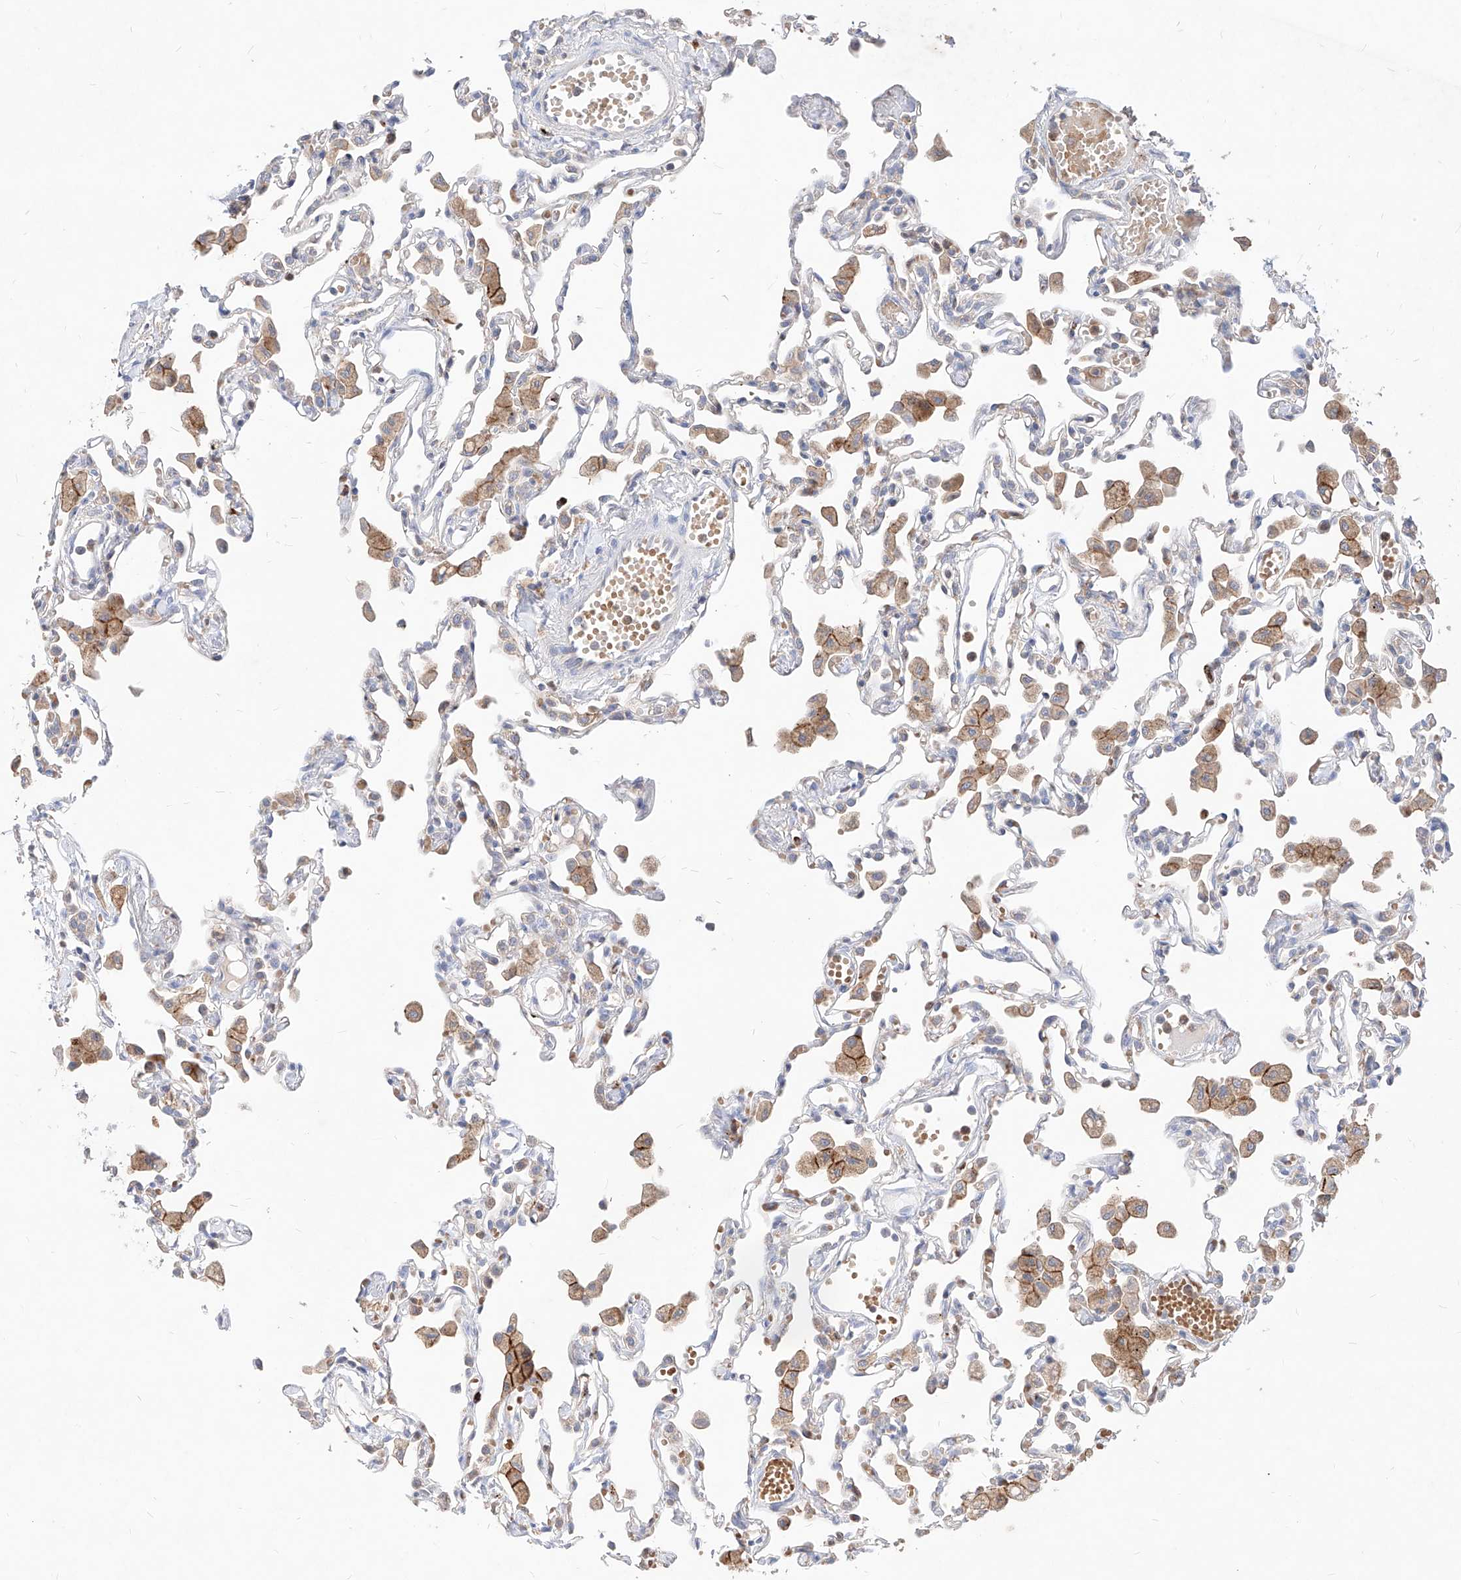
{"staining": {"intensity": "weak", "quantity": "<25%", "location": "cytoplasmic/membranous"}, "tissue": "lung", "cell_type": "Alveolar cells", "image_type": "normal", "snomed": [{"axis": "morphology", "description": "Normal tissue, NOS"}, {"axis": "topography", "description": "Bronchus"}, {"axis": "topography", "description": "Lung"}], "caption": "IHC photomicrograph of unremarkable lung: human lung stained with DAB (3,3'-diaminobenzidine) reveals no significant protein positivity in alveolar cells. The staining is performed using DAB (3,3'-diaminobenzidine) brown chromogen with nuclei counter-stained in using hematoxylin.", "gene": "TSNAX", "patient": {"sex": "female", "age": 49}}